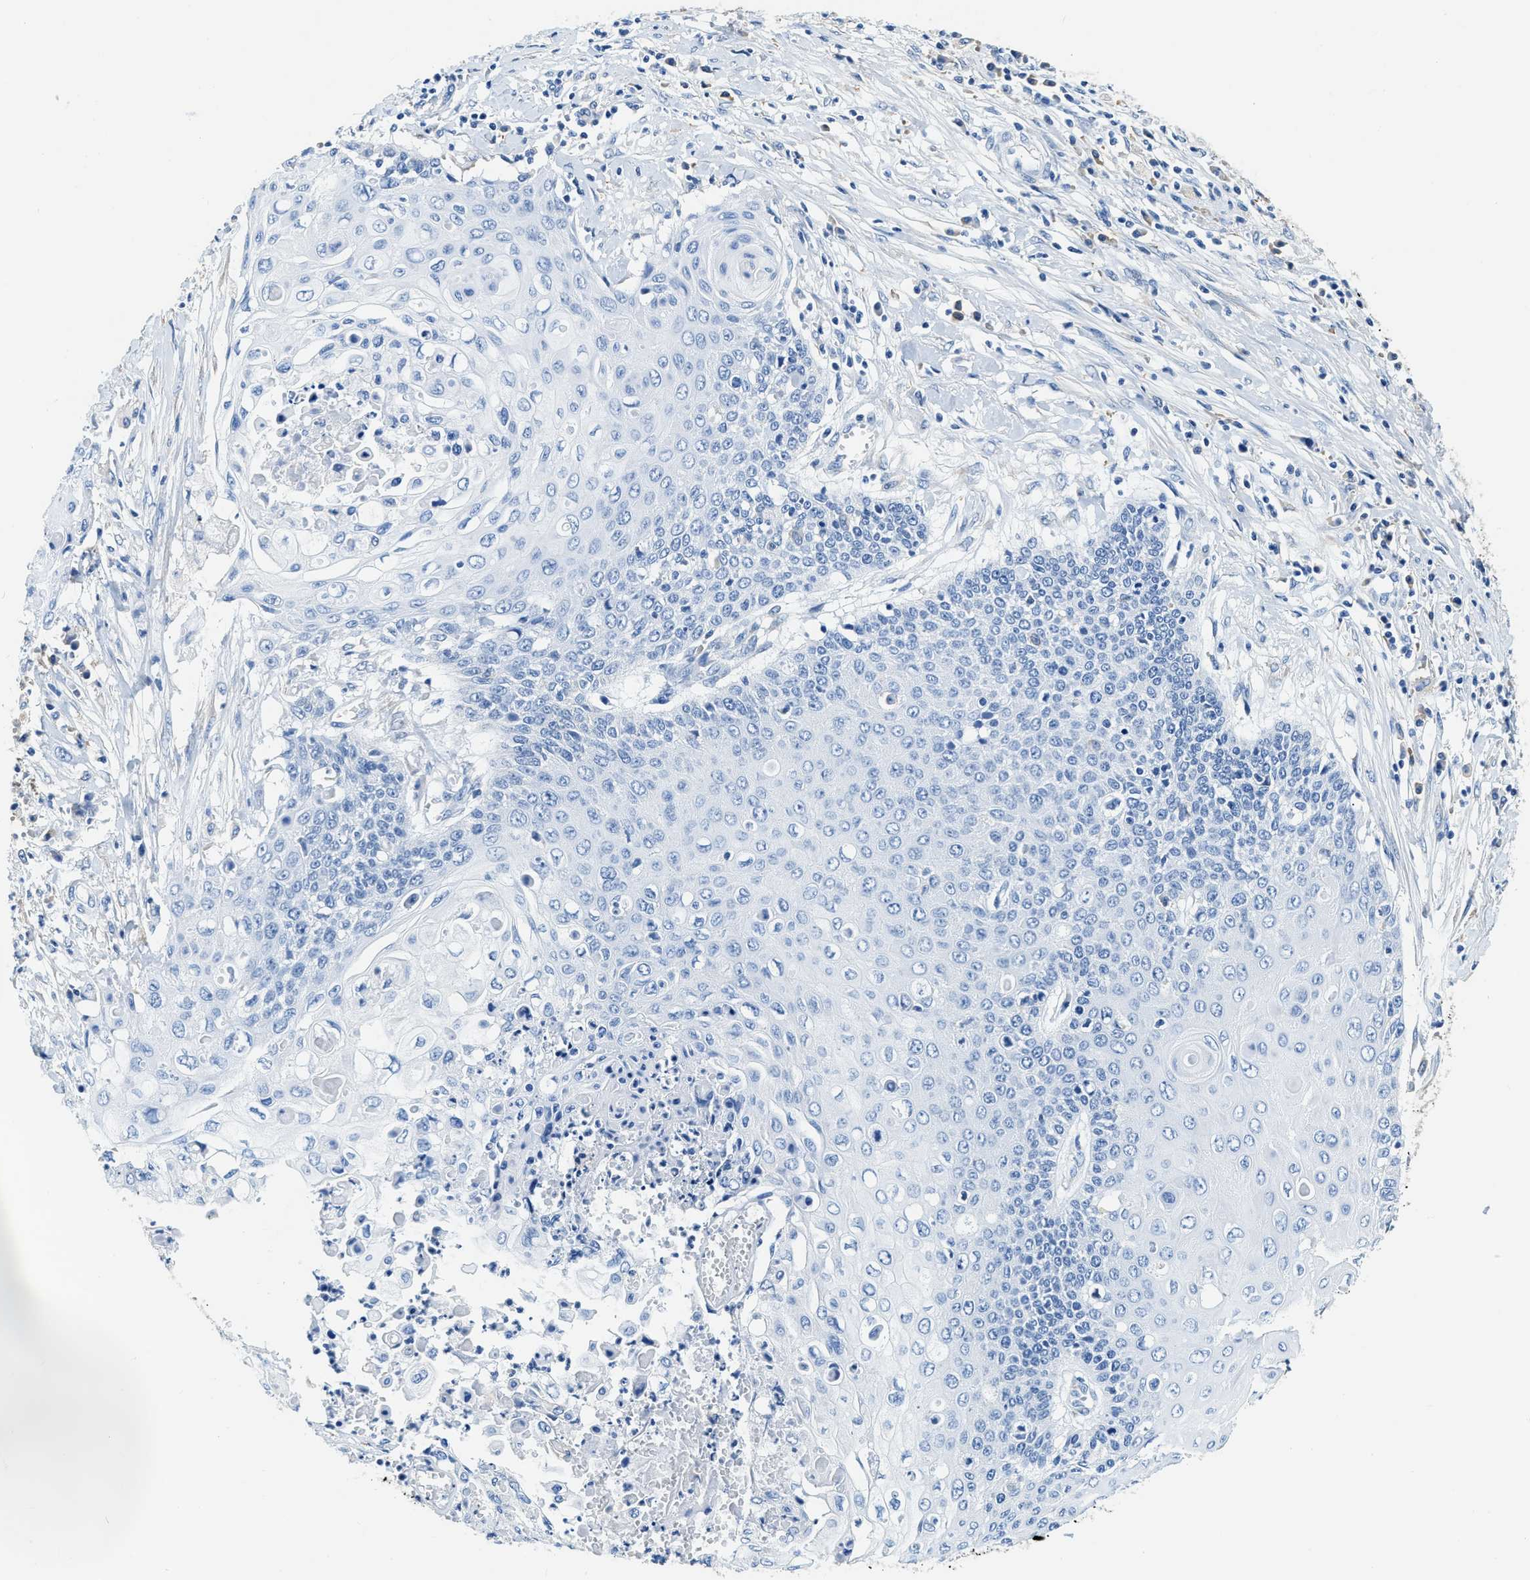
{"staining": {"intensity": "negative", "quantity": "none", "location": "none"}, "tissue": "cervical cancer", "cell_type": "Tumor cells", "image_type": "cancer", "snomed": [{"axis": "morphology", "description": "Squamous cell carcinoma, NOS"}, {"axis": "topography", "description": "Cervix"}], "caption": "IHC photomicrograph of neoplastic tissue: cervical cancer stained with DAB (3,3'-diaminobenzidine) demonstrates no significant protein expression in tumor cells.", "gene": "ZDHHC13", "patient": {"sex": "female", "age": 39}}